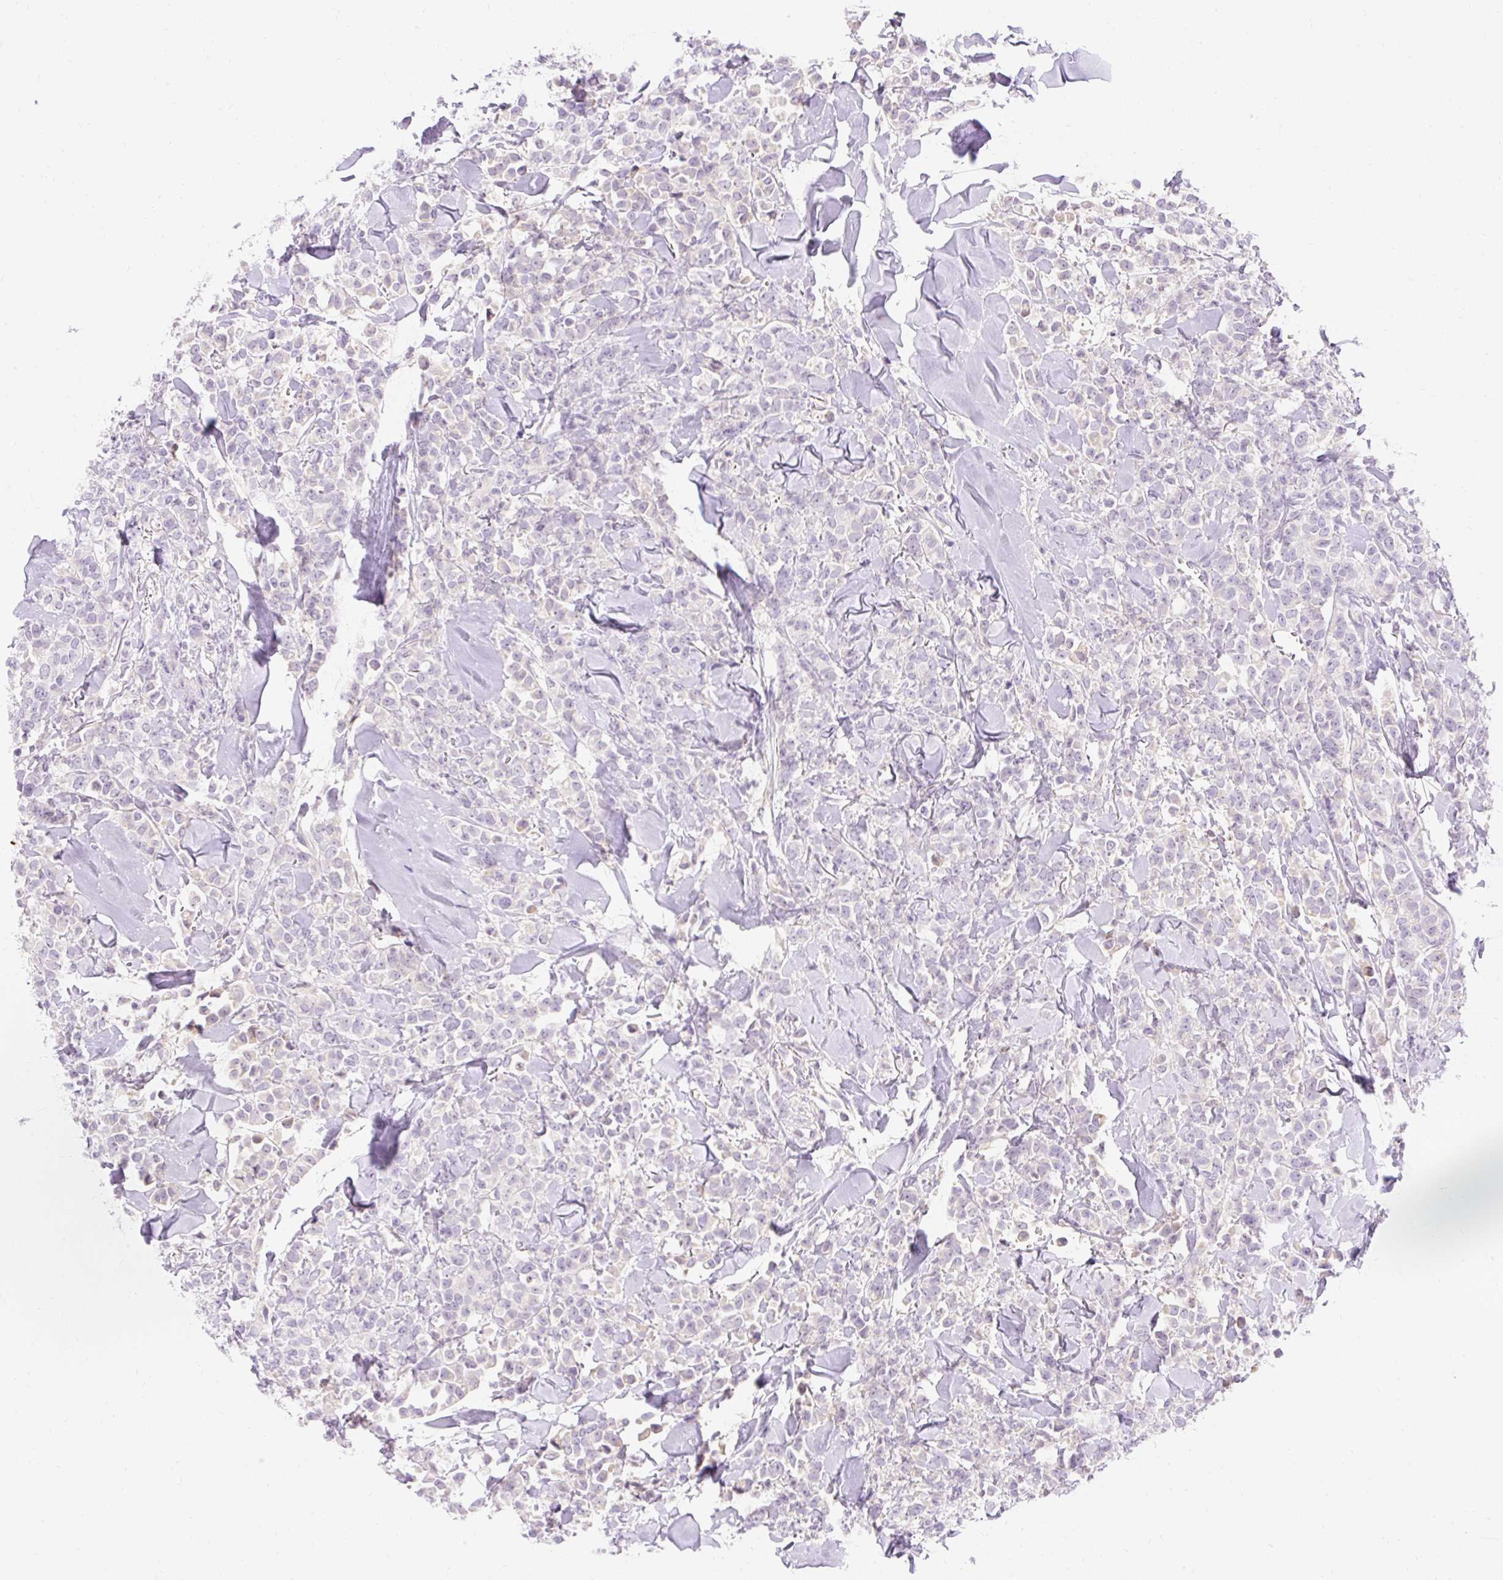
{"staining": {"intensity": "negative", "quantity": "none", "location": "none"}, "tissue": "breast cancer", "cell_type": "Tumor cells", "image_type": "cancer", "snomed": [{"axis": "morphology", "description": "Lobular carcinoma"}, {"axis": "topography", "description": "Breast"}], "caption": "Breast cancer stained for a protein using IHC reveals no positivity tumor cells.", "gene": "TMEM150C", "patient": {"sex": "female", "age": 91}}